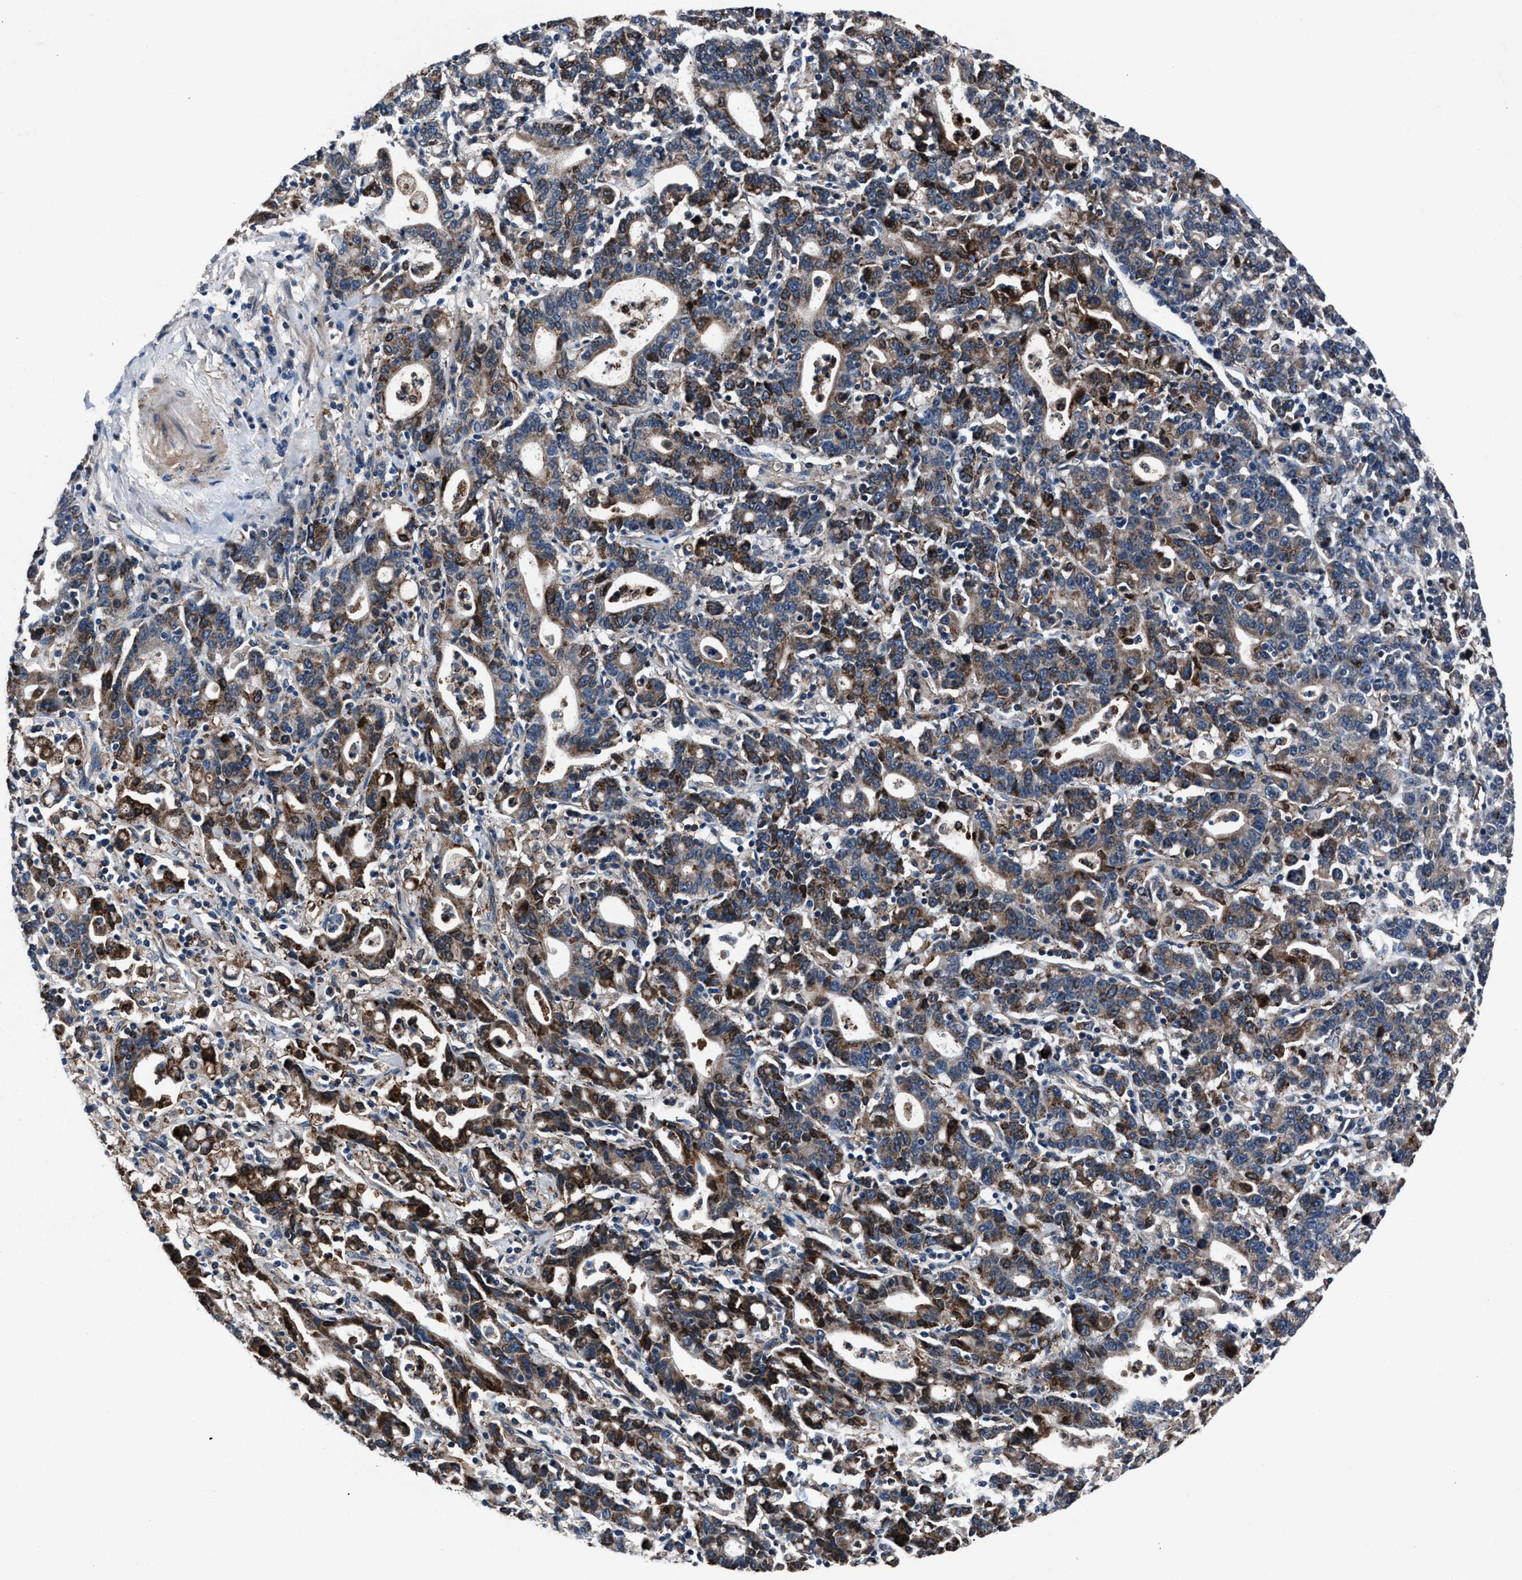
{"staining": {"intensity": "moderate", "quantity": ">75%", "location": "cytoplasmic/membranous"}, "tissue": "stomach cancer", "cell_type": "Tumor cells", "image_type": "cancer", "snomed": [{"axis": "morphology", "description": "Adenocarcinoma, NOS"}, {"axis": "topography", "description": "Stomach, upper"}], "caption": "Stomach cancer (adenocarcinoma) stained with IHC reveals moderate cytoplasmic/membranous expression in about >75% of tumor cells.", "gene": "MFSD11", "patient": {"sex": "male", "age": 69}}